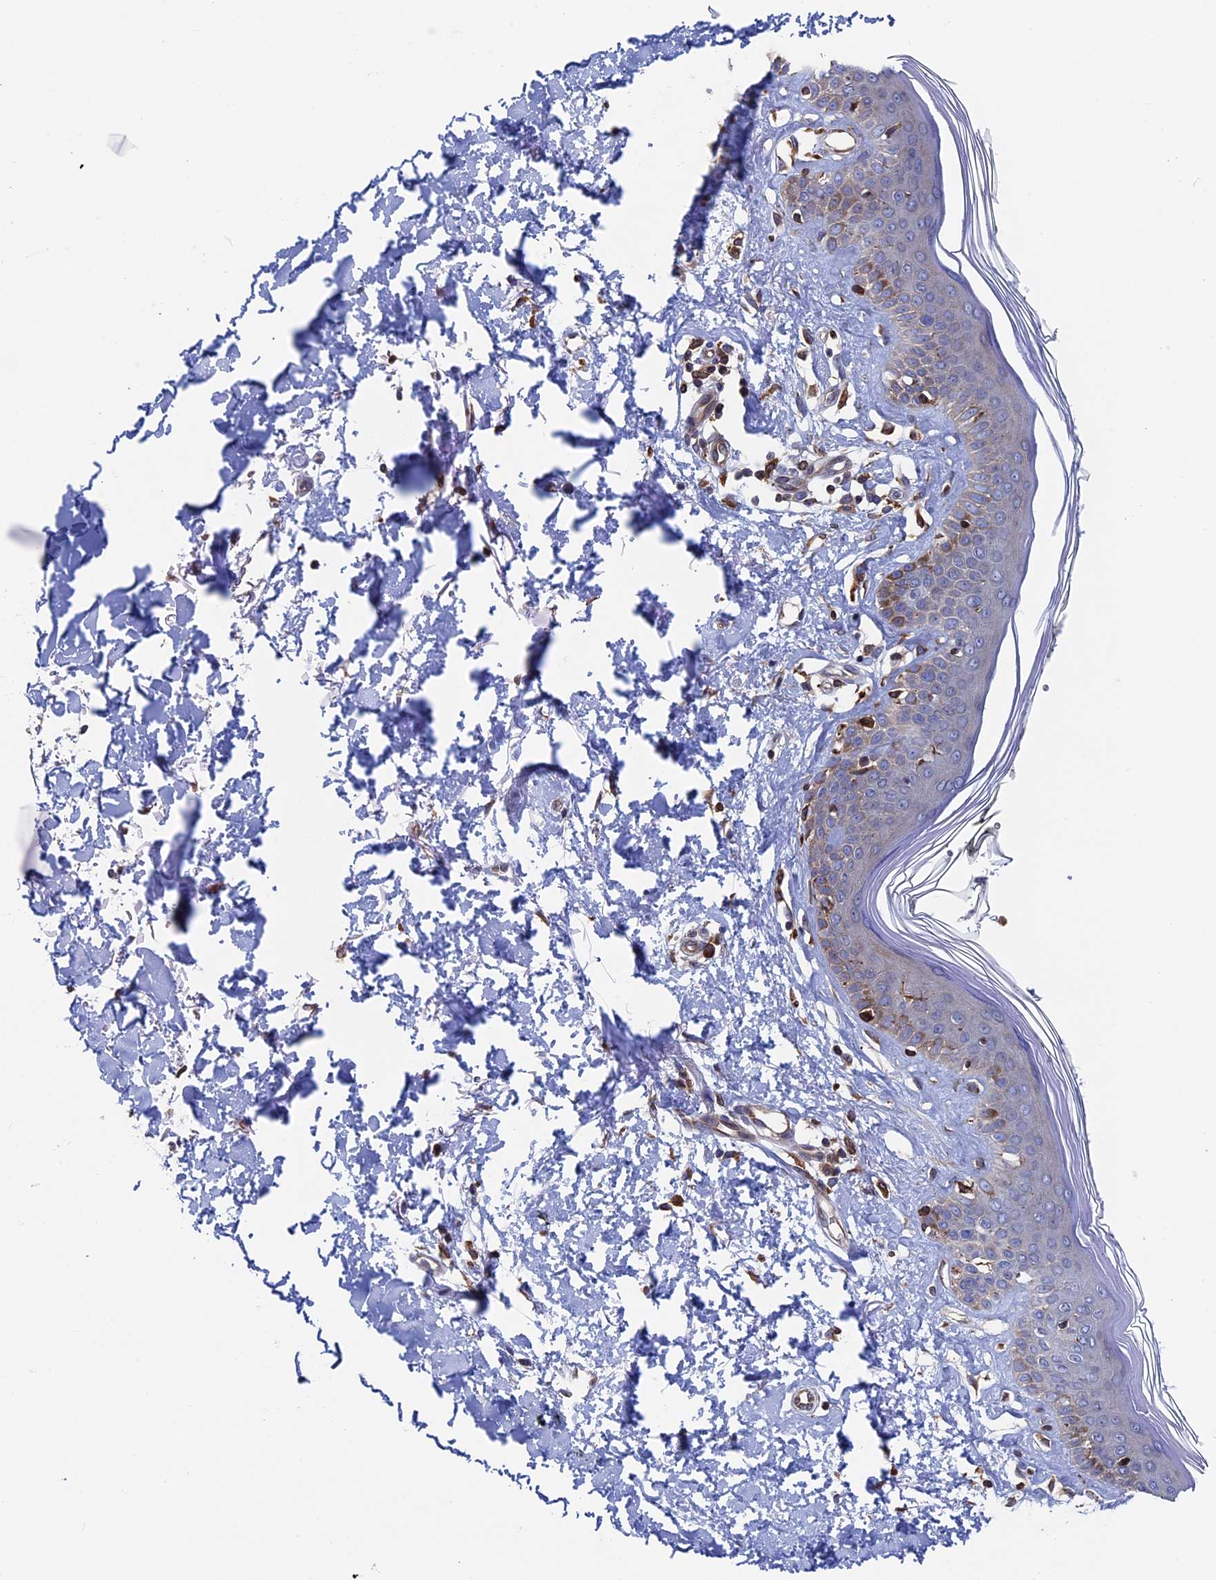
{"staining": {"intensity": "moderate", "quantity": ">75%", "location": "cytoplasmic/membranous"}, "tissue": "skin", "cell_type": "Fibroblasts", "image_type": "normal", "snomed": [{"axis": "morphology", "description": "Normal tissue, NOS"}, {"axis": "topography", "description": "Skin"}], "caption": "Protein staining reveals moderate cytoplasmic/membranous positivity in about >75% of fibroblasts in benign skin.", "gene": "RPUSD1", "patient": {"sex": "female", "age": 64}}